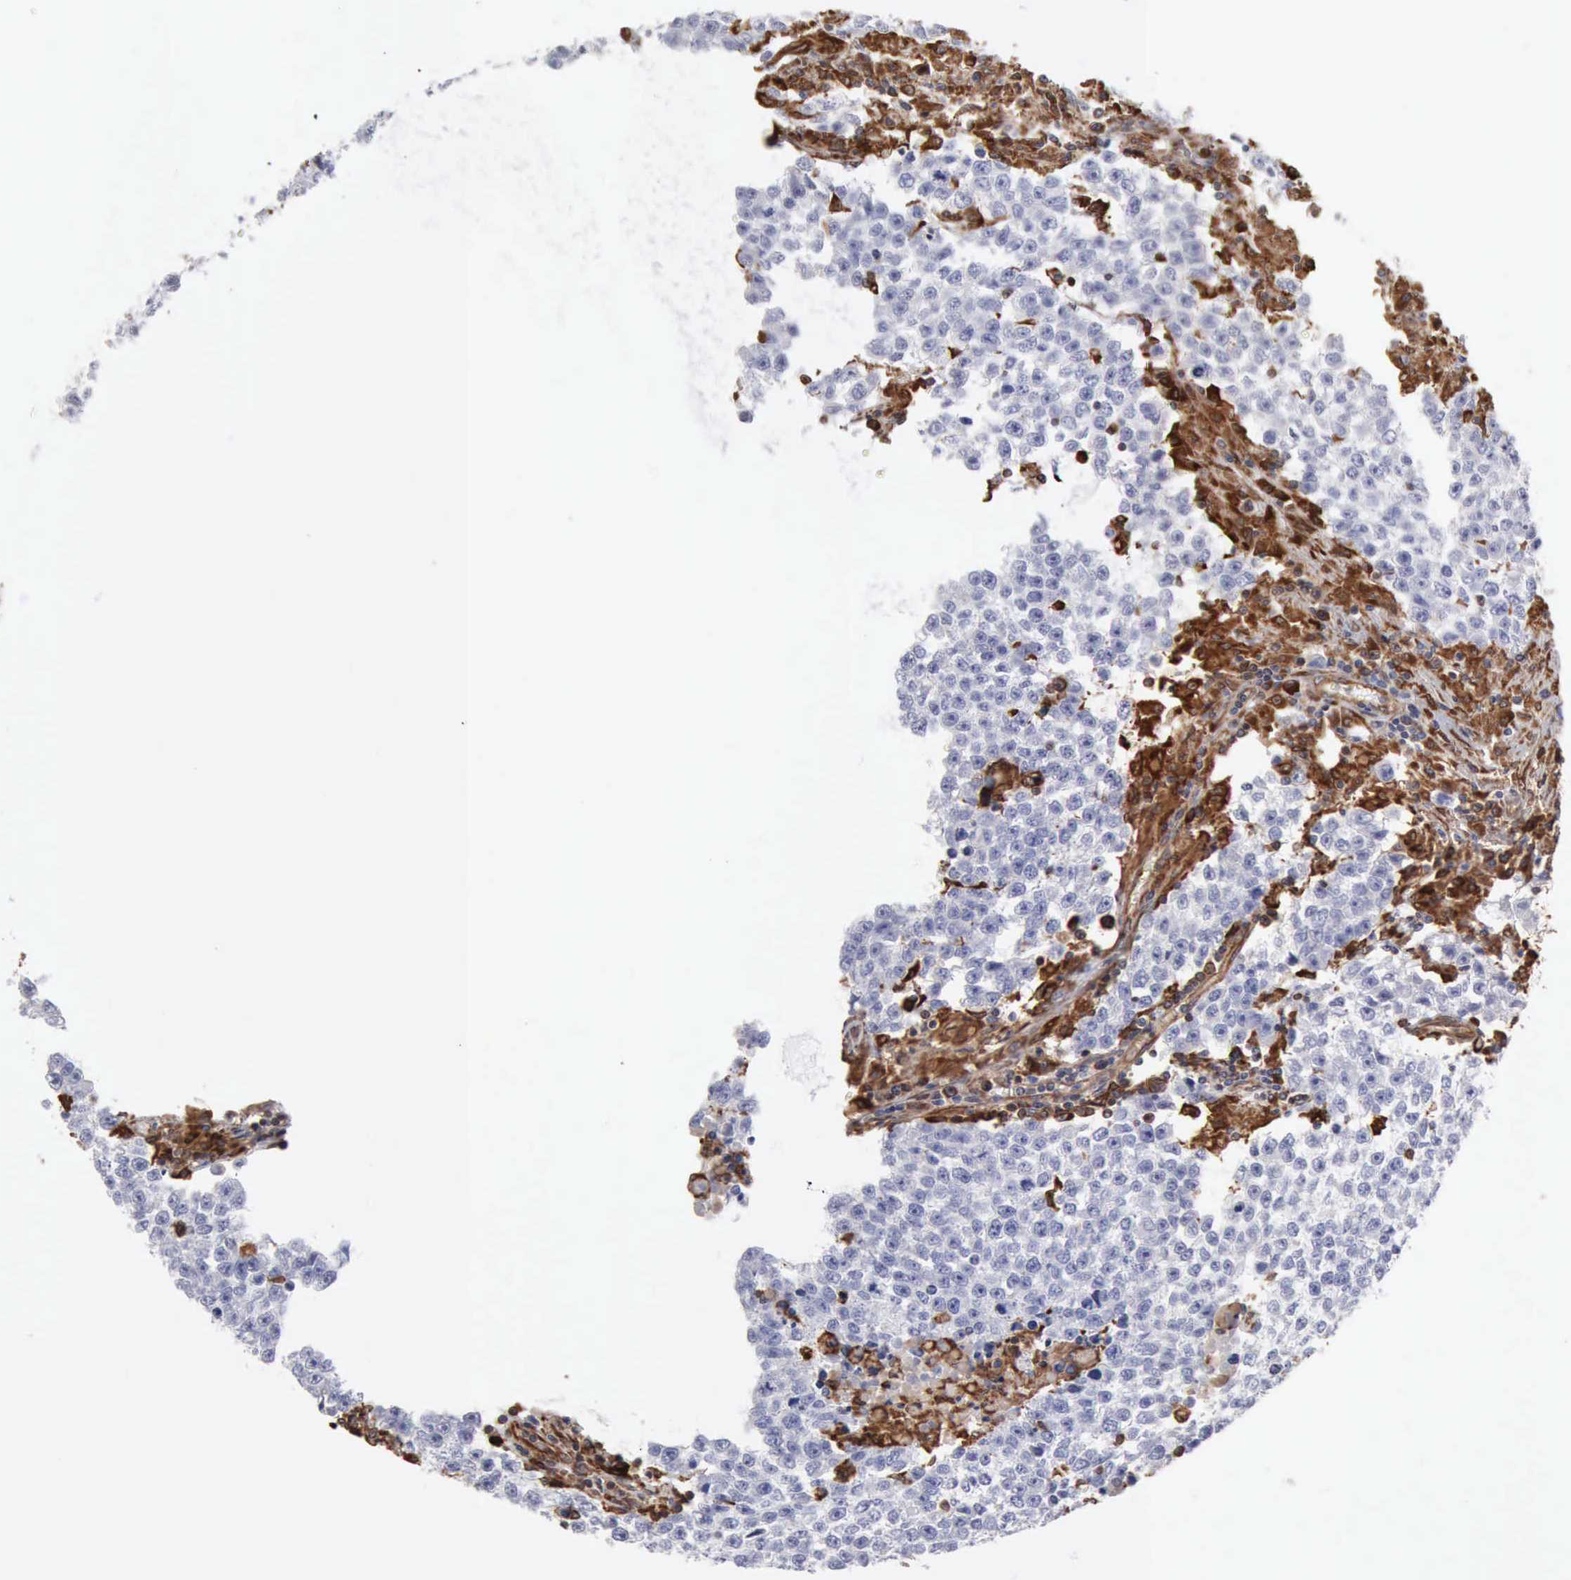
{"staining": {"intensity": "negative", "quantity": "none", "location": "none"}, "tissue": "testis cancer", "cell_type": "Tumor cells", "image_type": "cancer", "snomed": [{"axis": "morphology", "description": "Seminoma, NOS"}, {"axis": "topography", "description": "Testis"}], "caption": "The IHC histopathology image has no significant expression in tumor cells of testis cancer (seminoma) tissue. The staining was performed using DAB (3,3'-diaminobenzidine) to visualize the protein expression in brown, while the nuclei were stained in blue with hematoxylin (Magnification: 20x).", "gene": "APOL2", "patient": {"sex": "male", "age": 36}}